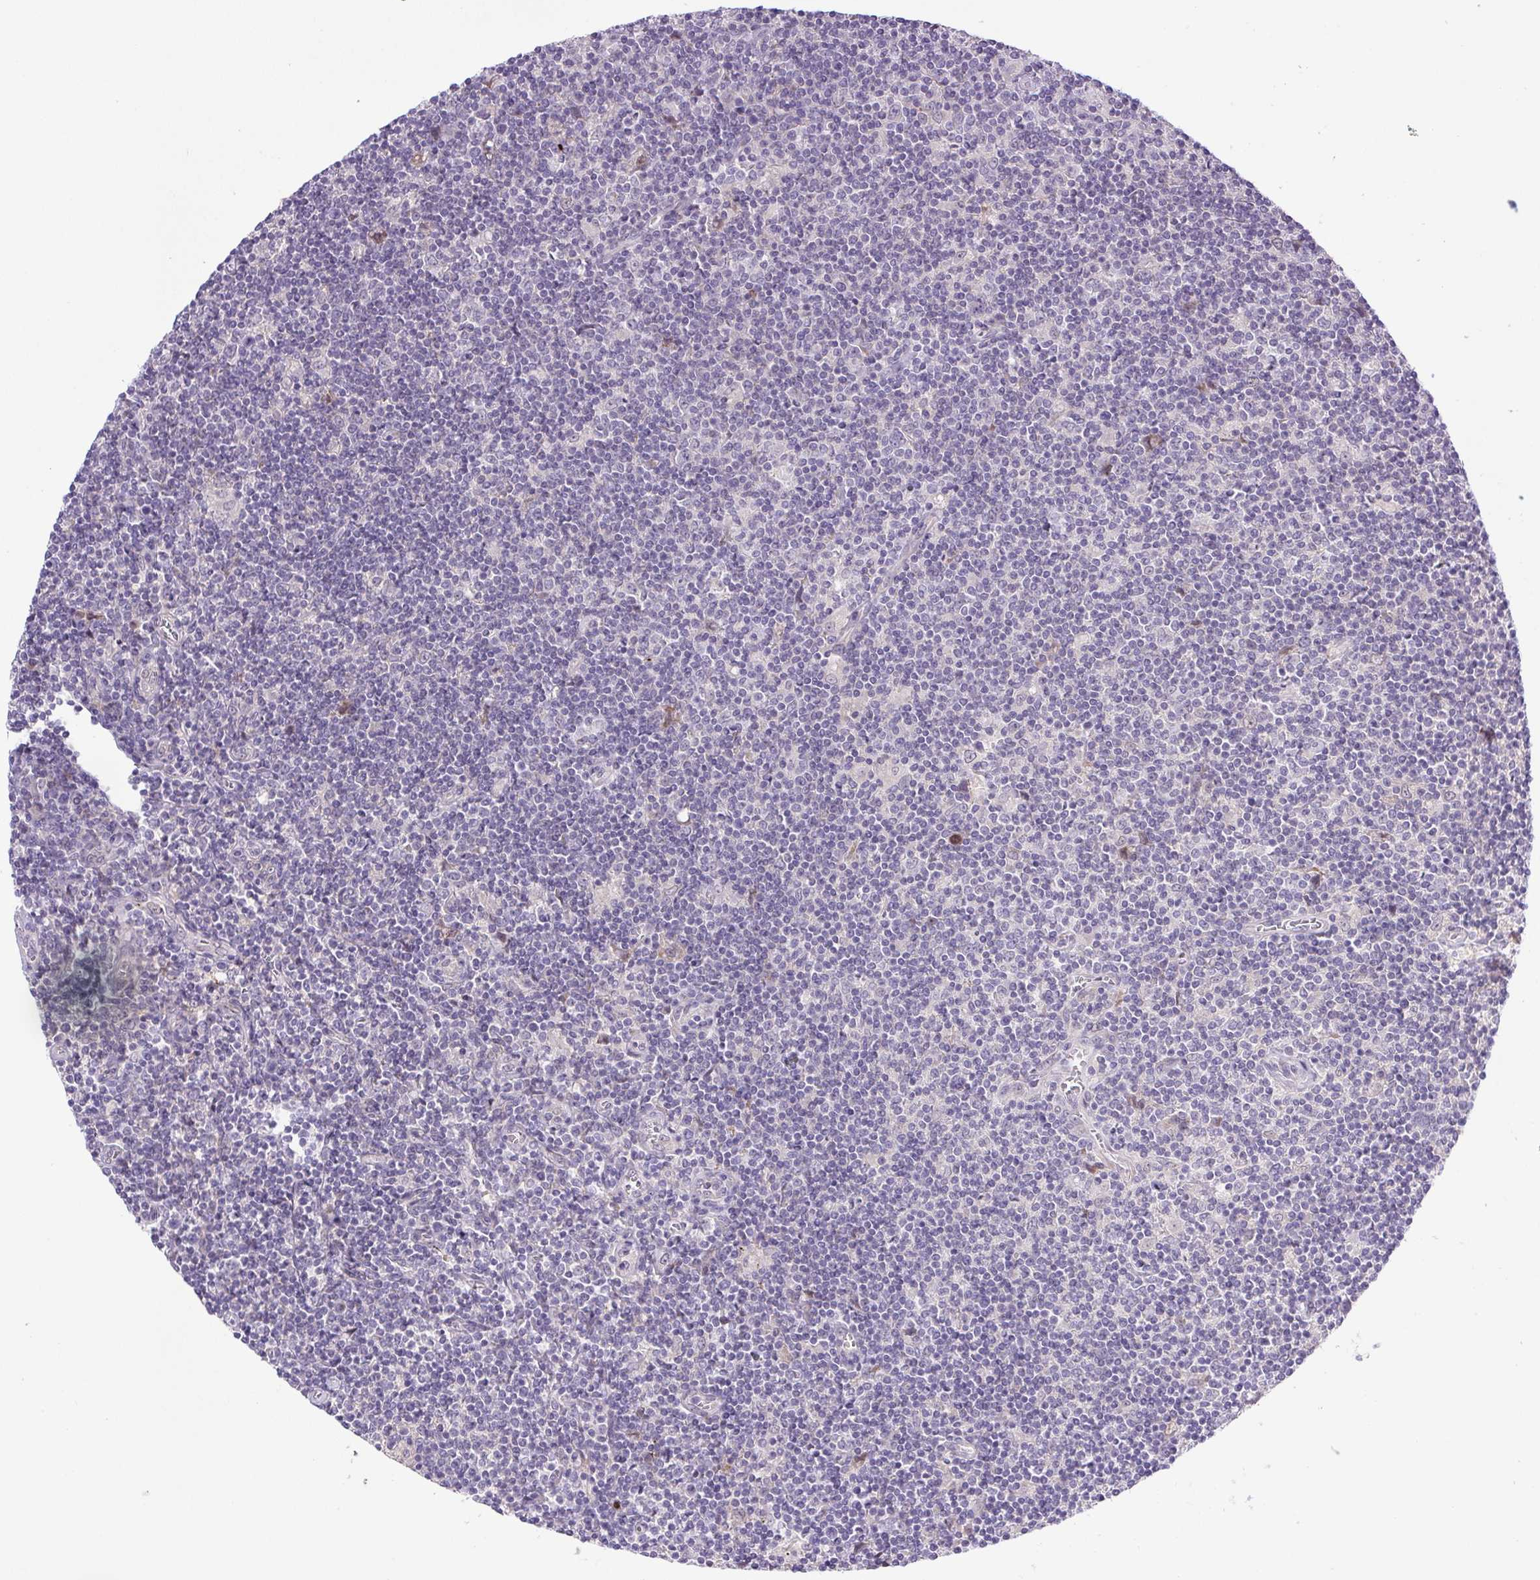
{"staining": {"intensity": "negative", "quantity": "none", "location": "none"}, "tissue": "lymphoma", "cell_type": "Tumor cells", "image_type": "cancer", "snomed": [{"axis": "morphology", "description": "Hodgkin's disease, NOS"}, {"axis": "topography", "description": "Lymph node"}], "caption": "This is an immunohistochemistry image of human Hodgkin's disease. There is no positivity in tumor cells.", "gene": "LRRTM1", "patient": {"sex": "male", "age": 40}}